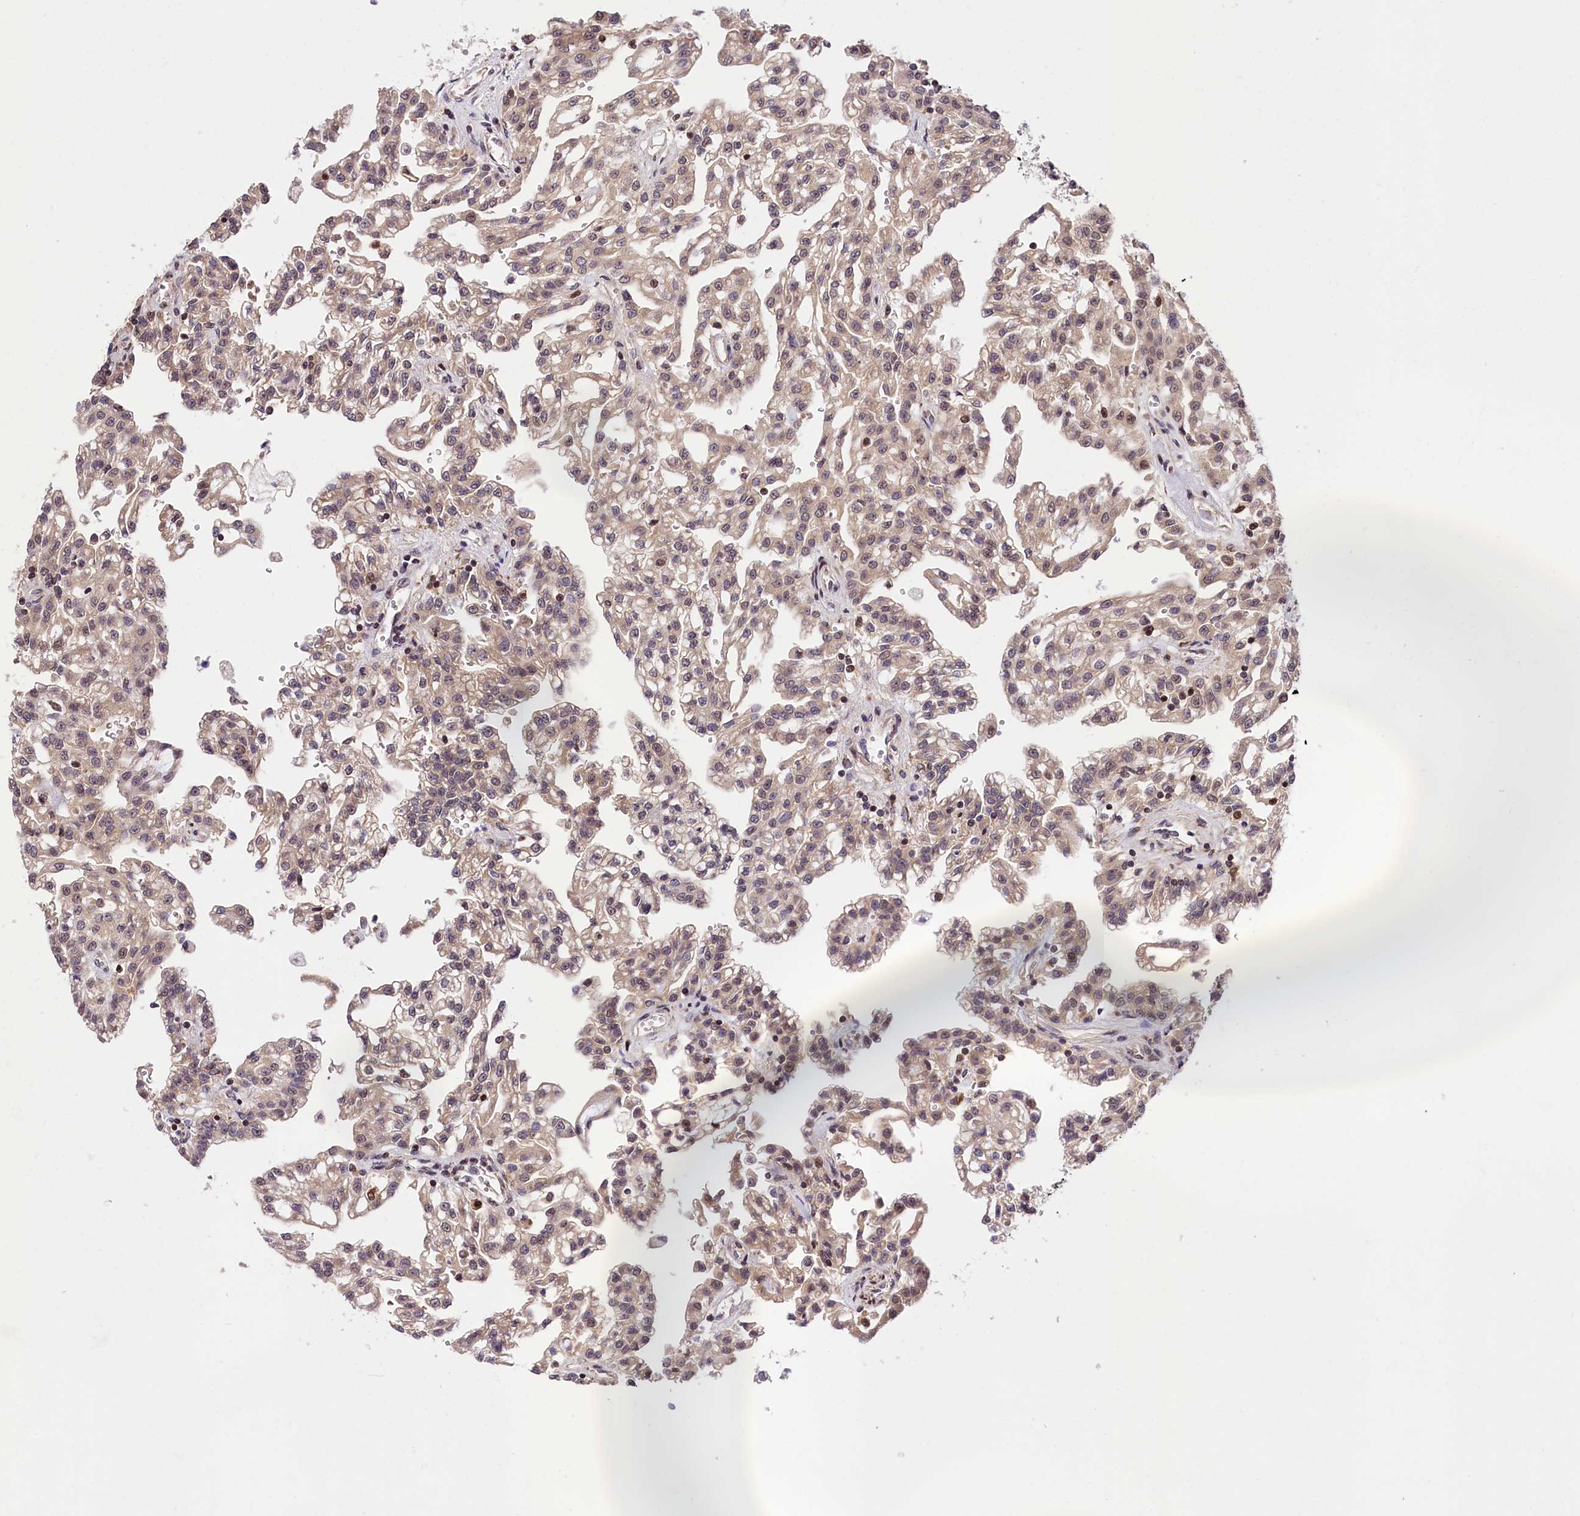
{"staining": {"intensity": "weak", "quantity": "25%-75%", "location": "cytoplasmic/membranous,nuclear"}, "tissue": "renal cancer", "cell_type": "Tumor cells", "image_type": "cancer", "snomed": [{"axis": "morphology", "description": "Adenocarcinoma, NOS"}, {"axis": "topography", "description": "Kidney"}], "caption": "An immunohistochemistry image of neoplastic tissue is shown. Protein staining in brown highlights weak cytoplasmic/membranous and nuclear positivity in renal cancer (adenocarcinoma) within tumor cells. The protein is stained brown, and the nuclei are stained in blue (DAB IHC with brightfield microscopy, high magnification).", "gene": "CHORDC1", "patient": {"sex": "male", "age": 63}}